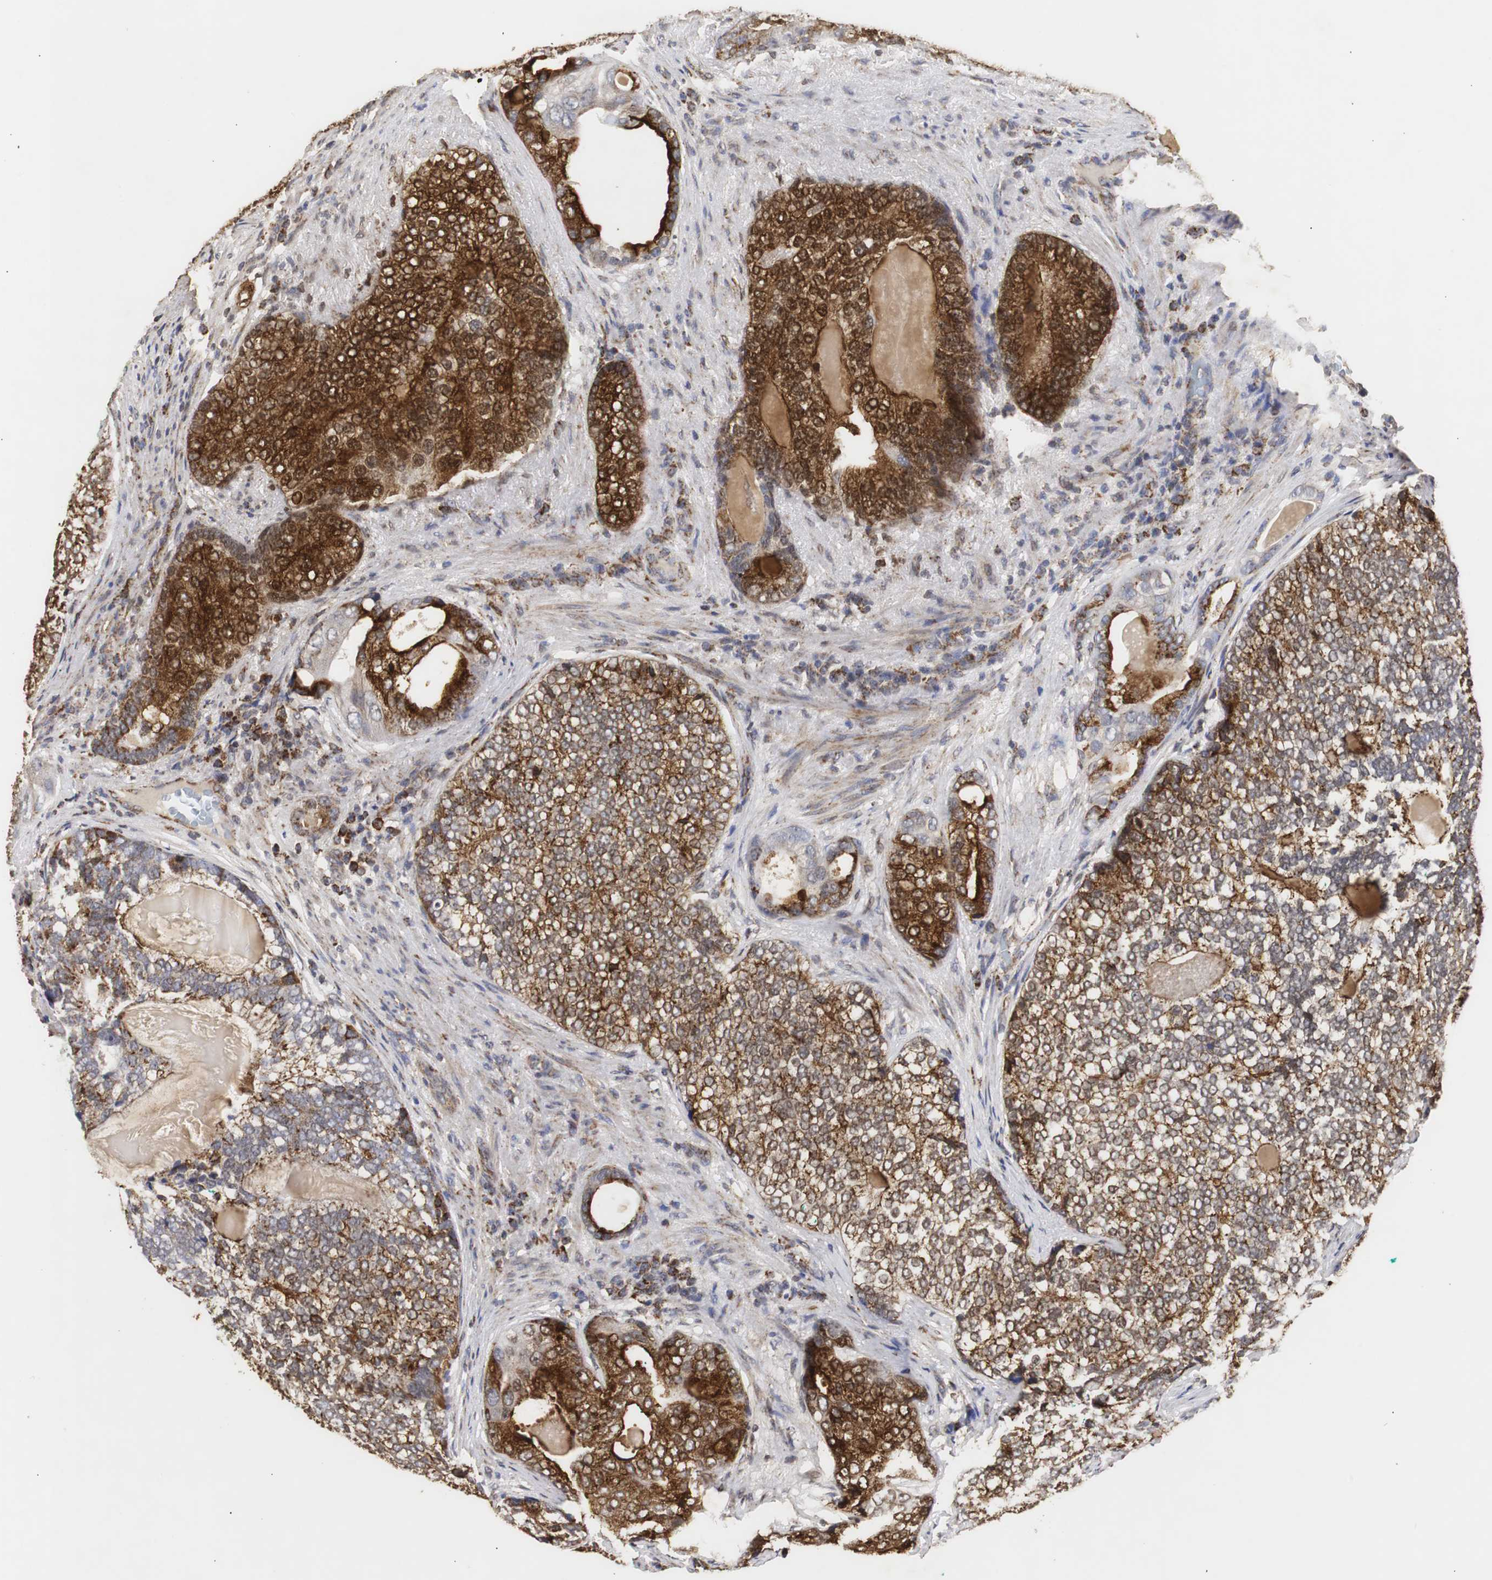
{"staining": {"intensity": "strong", "quantity": ">75%", "location": "cytoplasmic/membranous"}, "tissue": "prostate cancer", "cell_type": "Tumor cells", "image_type": "cancer", "snomed": [{"axis": "morphology", "description": "Adenocarcinoma, High grade"}, {"axis": "topography", "description": "Prostate"}], "caption": "Protein analysis of prostate cancer tissue reveals strong cytoplasmic/membranous staining in about >75% of tumor cells.", "gene": "HSD17B10", "patient": {"sex": "male", "age": 66}}